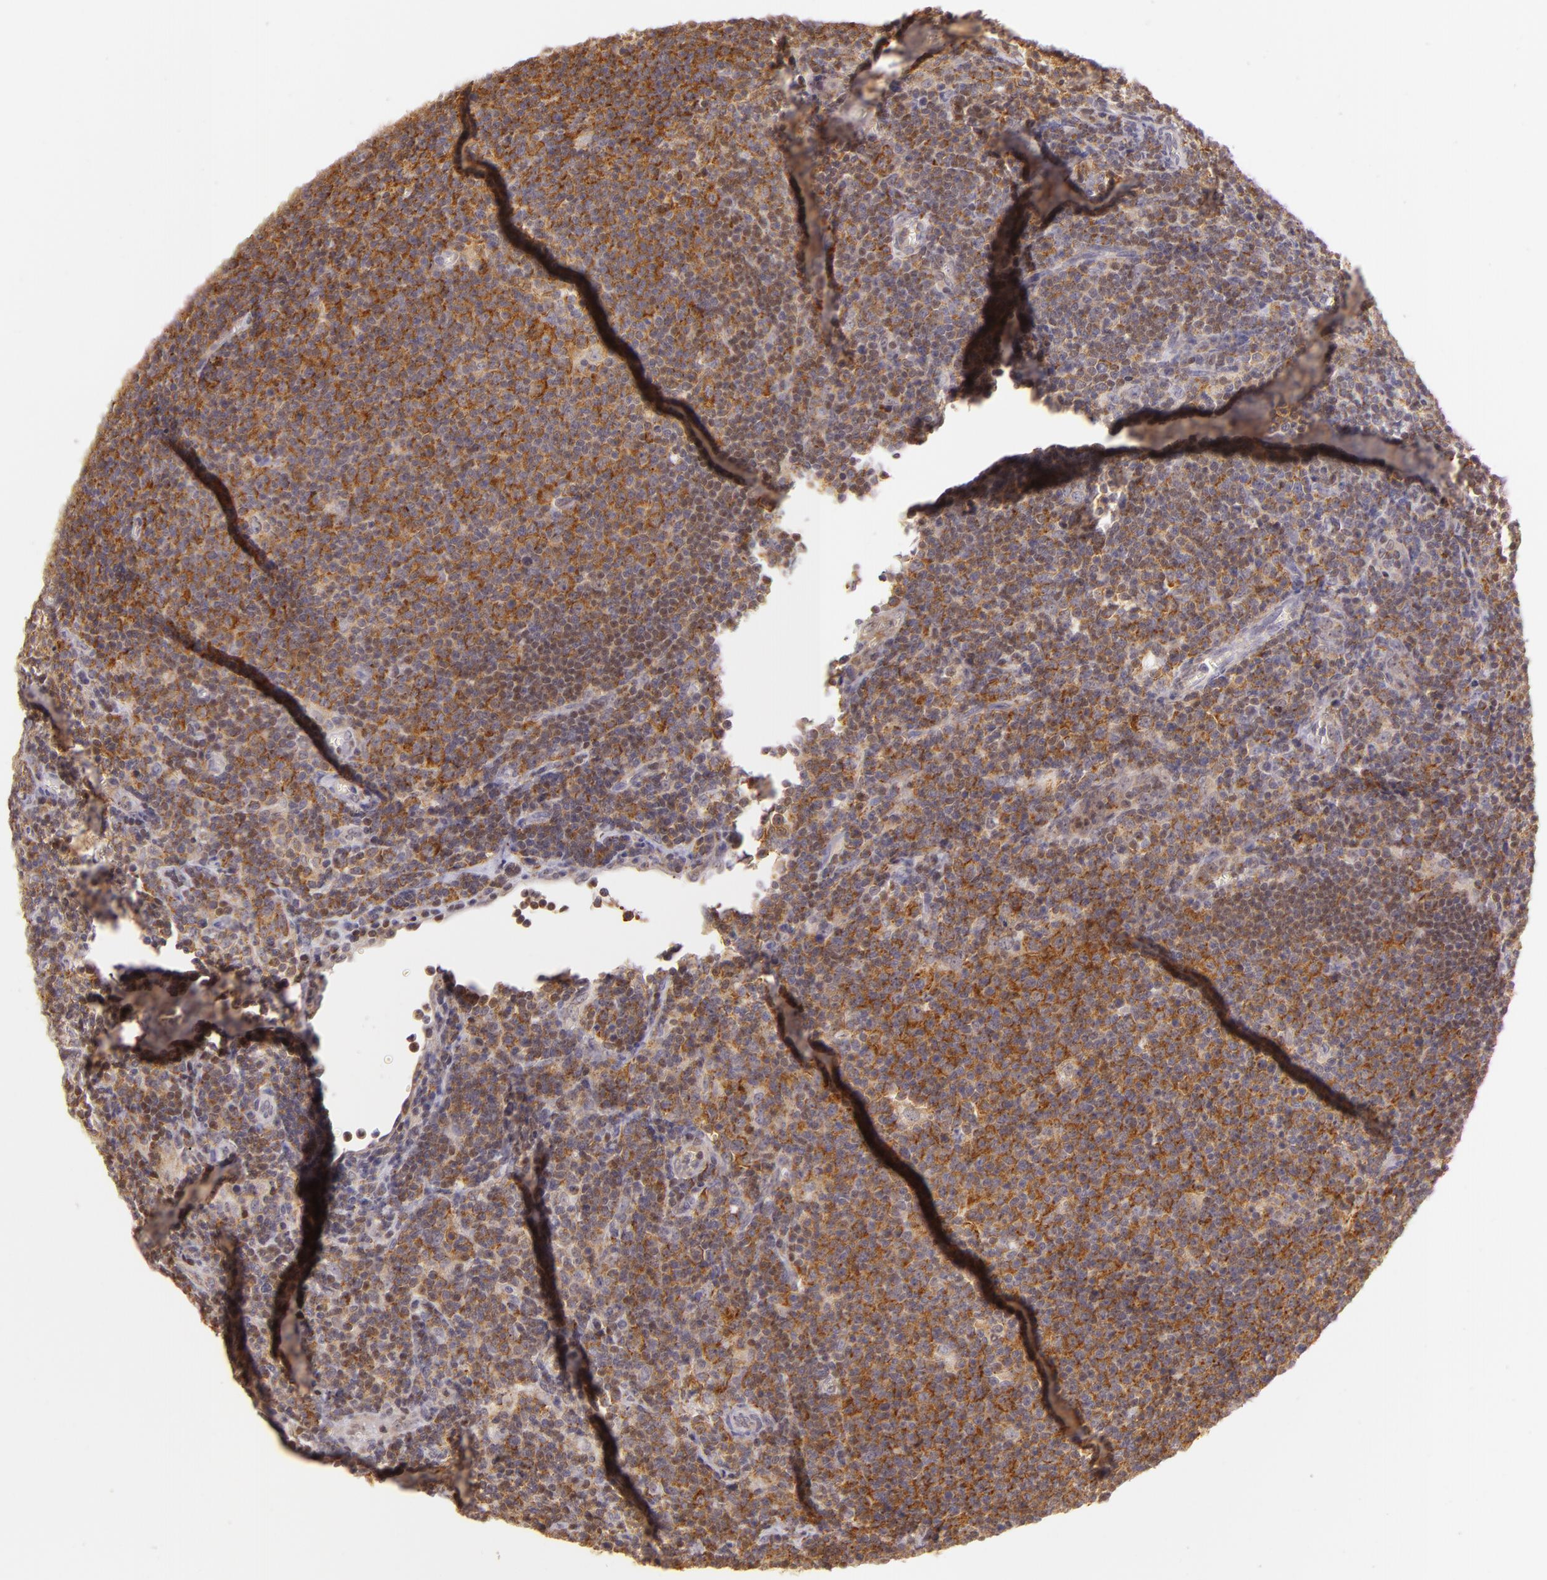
{"staining": {"intensity": "moderate", "quantity": "25%-75%", "location": "cytoplasmic/membranous"}, "tissue": "lymphoma", "cell_type": "Tumor cells", "image_type": "cancer", "snomed": [{"axis": "morphology", "description": "Malignant lymphoma, non-Hodgkin's type, Low grade"}, {"axis": "topography", "description": "Lymph node"}], "caption": "This image reveals immunohistochemistry (IHC) staining of human low-grade malignant lymphoma, non-Hodgkin's type, with medium moderate cytoplasmic/membranous staining in about 25%-75% of tumor cells.", "gene": "IMPDH1", "patient": {"sex": "male", "age": 74}}